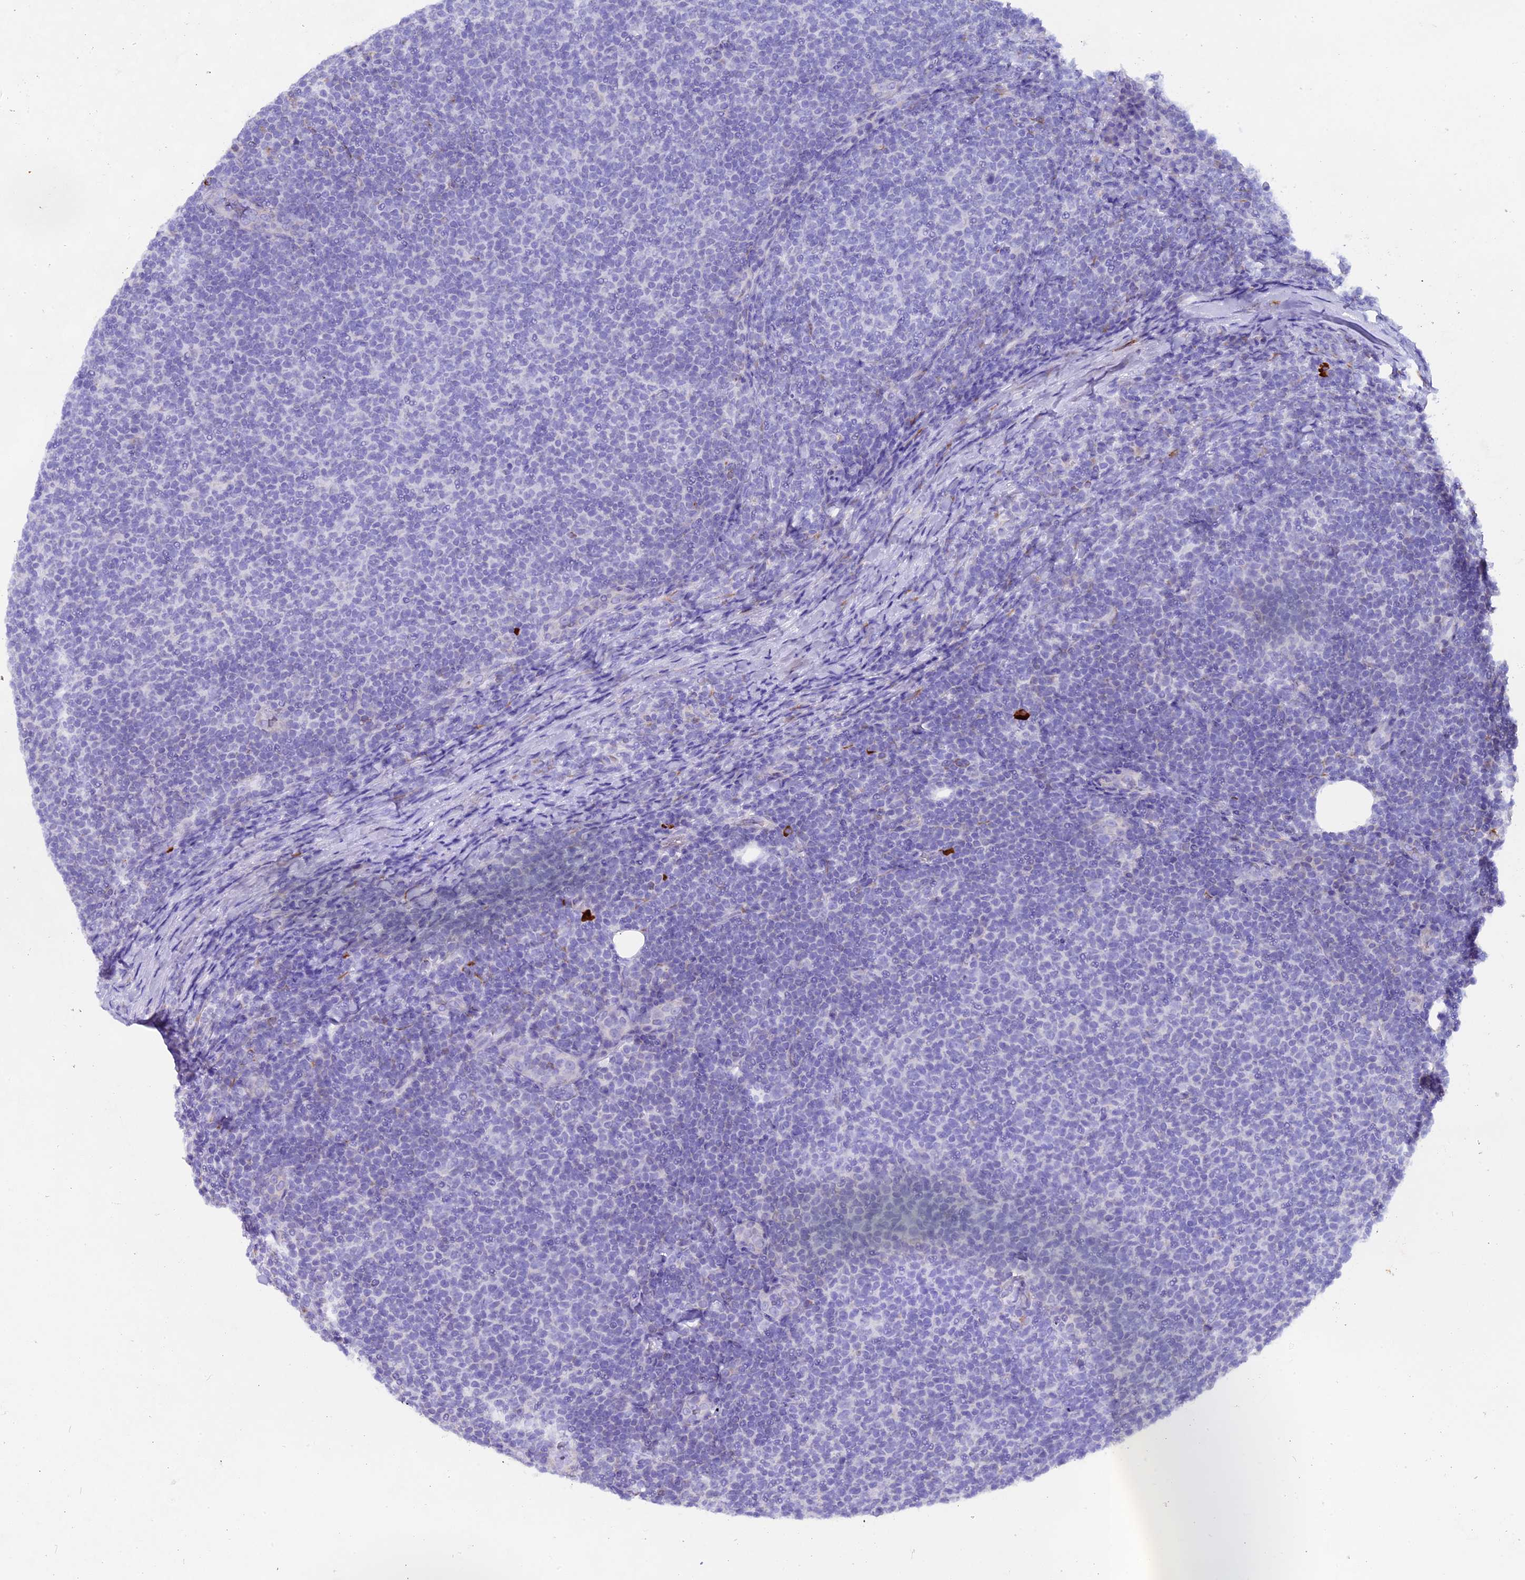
{"staining": {"intensity": "negative", "quantity": "none", "location": "none"}, "tissue": "lymphoma", "cell_type": "Tumor cells", "image_type": "cancer", "snomed": [{"axis": "morphology", "description": "Malignant lymphoma, non-Hodgkin's type, Low grade"}, {"axis": "topography", "description": "Lymph node"}], "caption": "Lymphoma was stained to show a protein in brown. There is no significant positivity in tumor cells.", "gene": "FKBP11", "patient": {"sex": "male", "age": 66}}